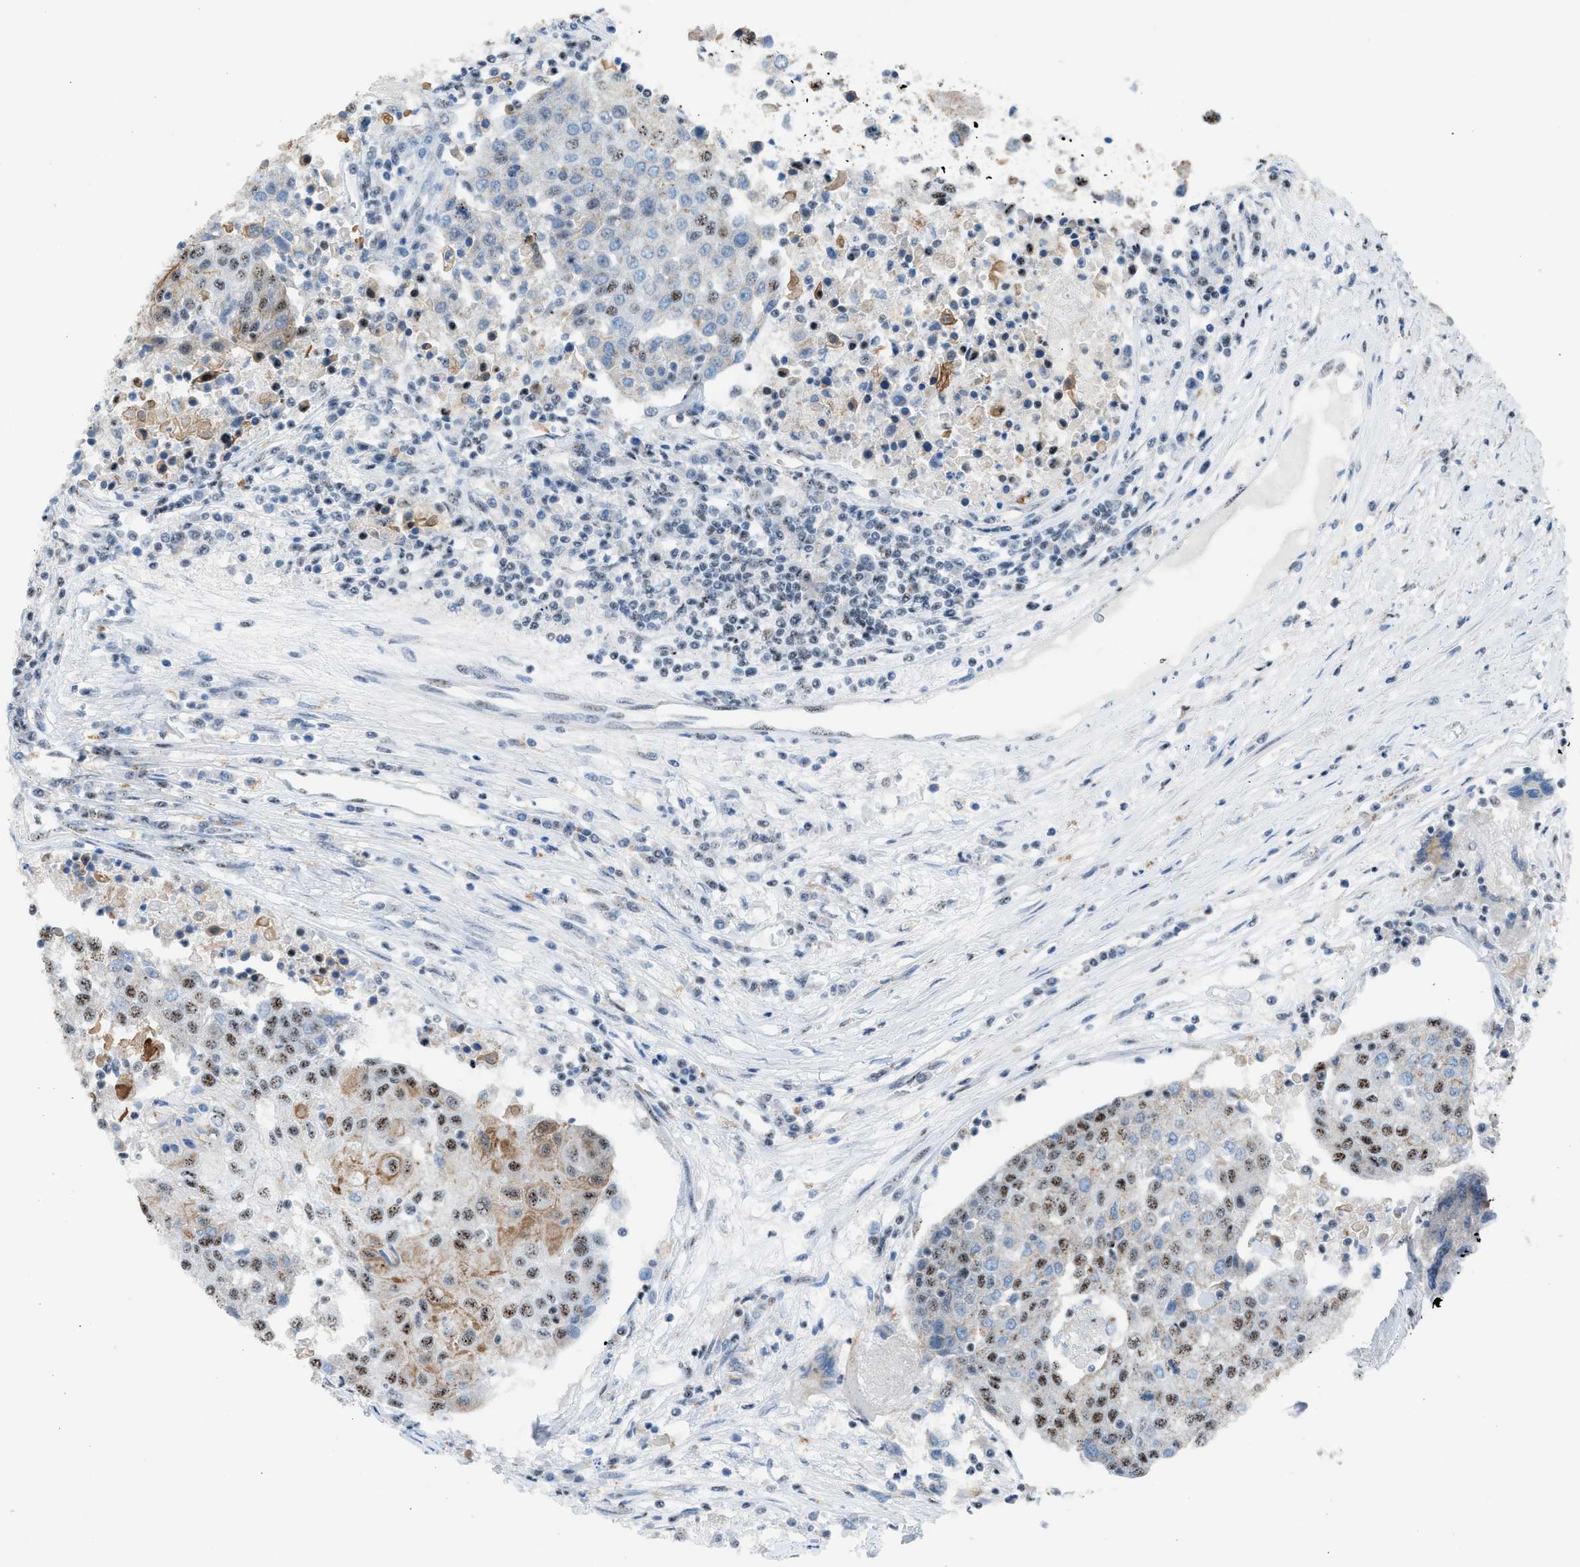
{"staining": {"intensity": "moderate", "quantity": "25%-75%", "location": "nuclear"}, "tissue": "urothelial cancer", "cell_type": "Tumor cells", "image_type": "cancer", "snomed": [{"axis": "morphology", "description": "Urothelial carcinoma, High grade"}, {"axis": "topography", "description": "Urinary bladder"}], "caption": "A brown stain labels moderate nuclear staining of a protein in urothelial carcinoma (high-grade) tumor cells.", "gene": "CENPP", "patient": {"sex": "female", "age": 85}}